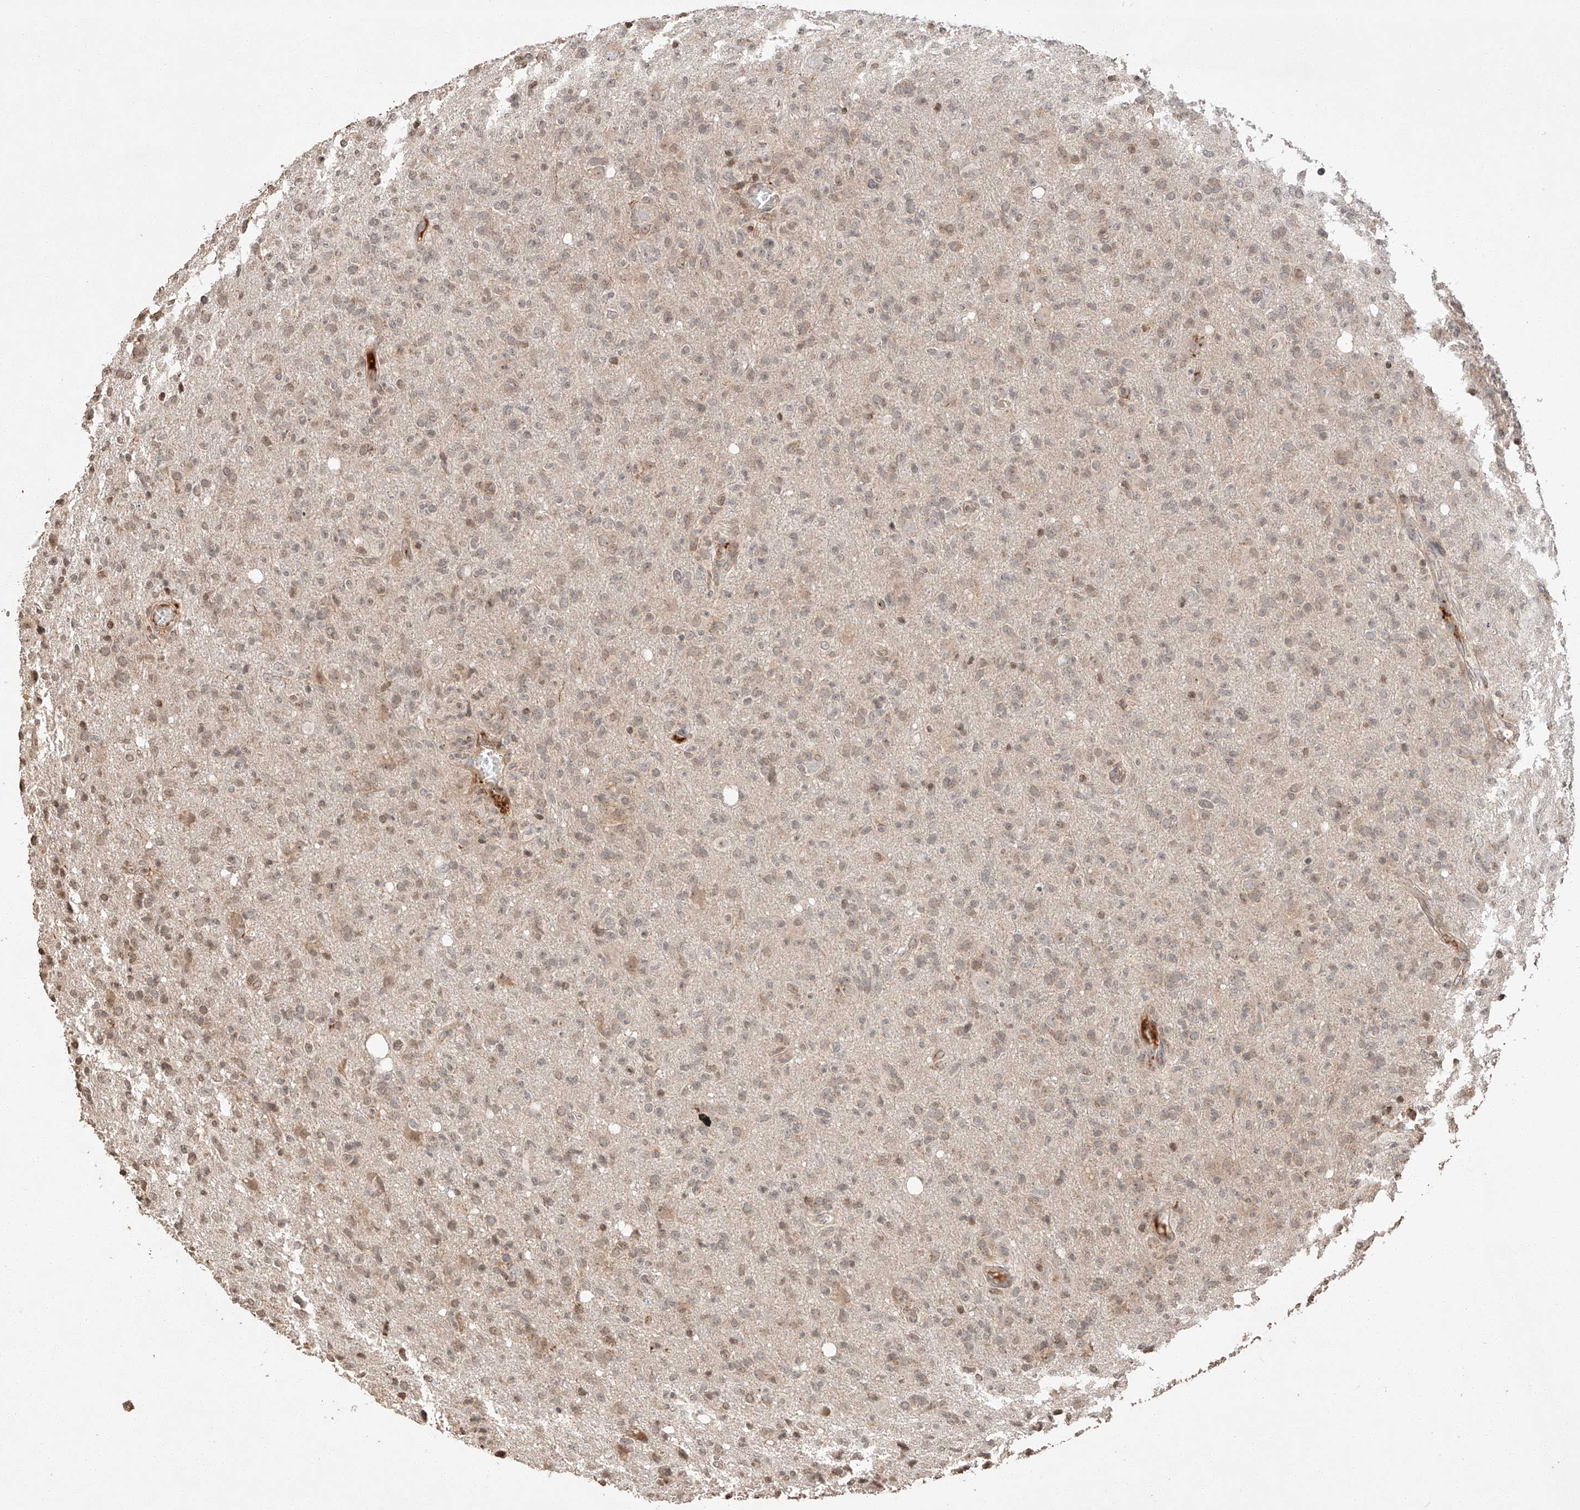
{"staining": {"intensity": "negative", "quantity": "none", "location": "none"}, "tissue": "glioma", "cell_type": "Tumor cells", "image_type": "cancer", "snomed": [{"axis": "morphology", "description": "Glioma, malignant, High grade"}, {"axis": "topography", "description": "Brain"}], "caption": "An immunohistochemistry (IHC) photomicrograph of glioma is shown. There is no staining in tumor cells of glioma.", "gene": "ARHGAP33", "patient": {"sex": "female", "age": 57}}